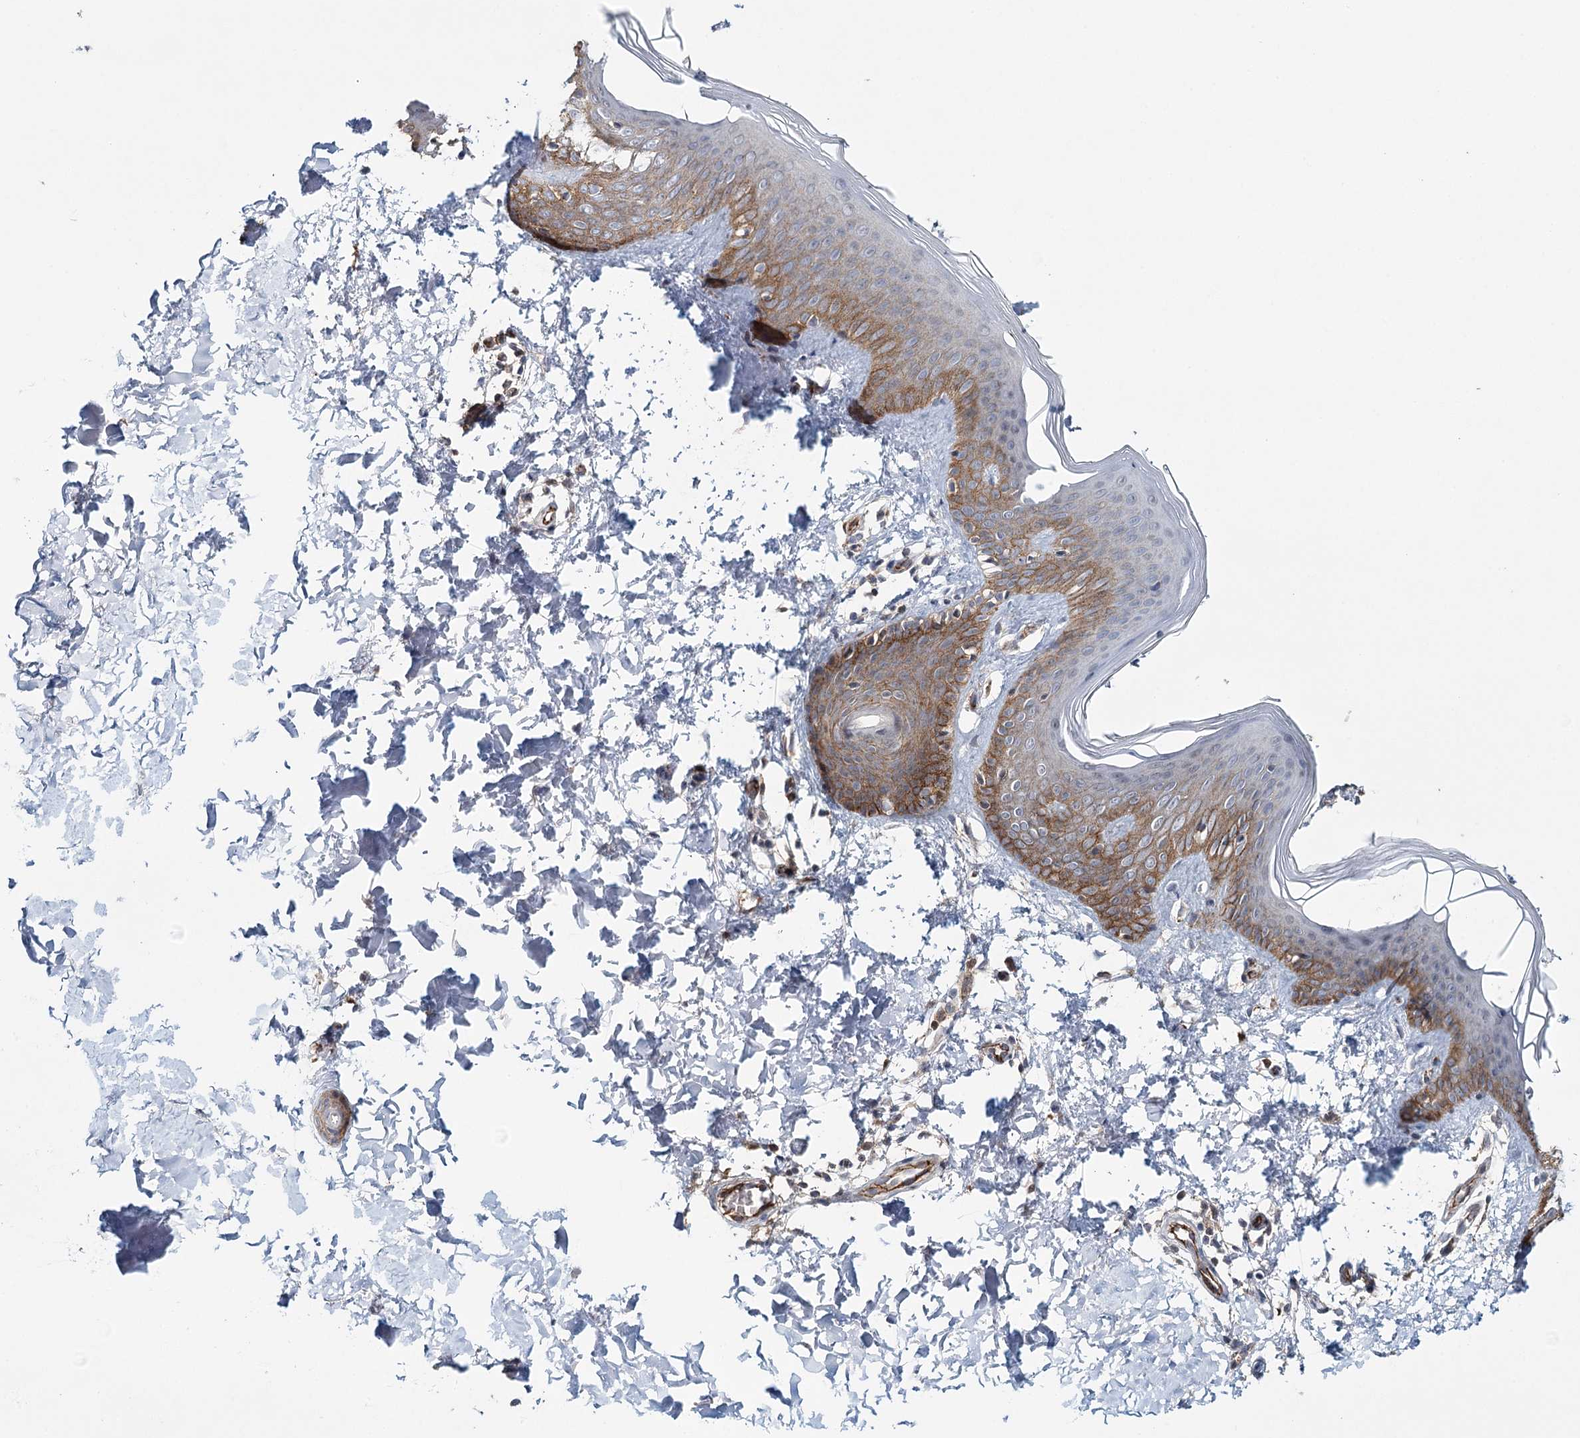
{"staining": {"intensity": "negative", "quantity": "none", "location": "none"}, "tissue": "skin", "cell_type": "Fibroblasts", "image_type": "normal", "snomed": [{"axis": "morphology", "description": "Normal tissue, NOS"}, {"axis": "topography", "description": "Skin"}], "caption": "Immunohistochemistry photomicrograph of unremarkable skin stained for a protein (brown), which demonstrates no staining in fibroblasts.", "gene": "PKP4", "patient": {"sex": "male", "age": 36}}